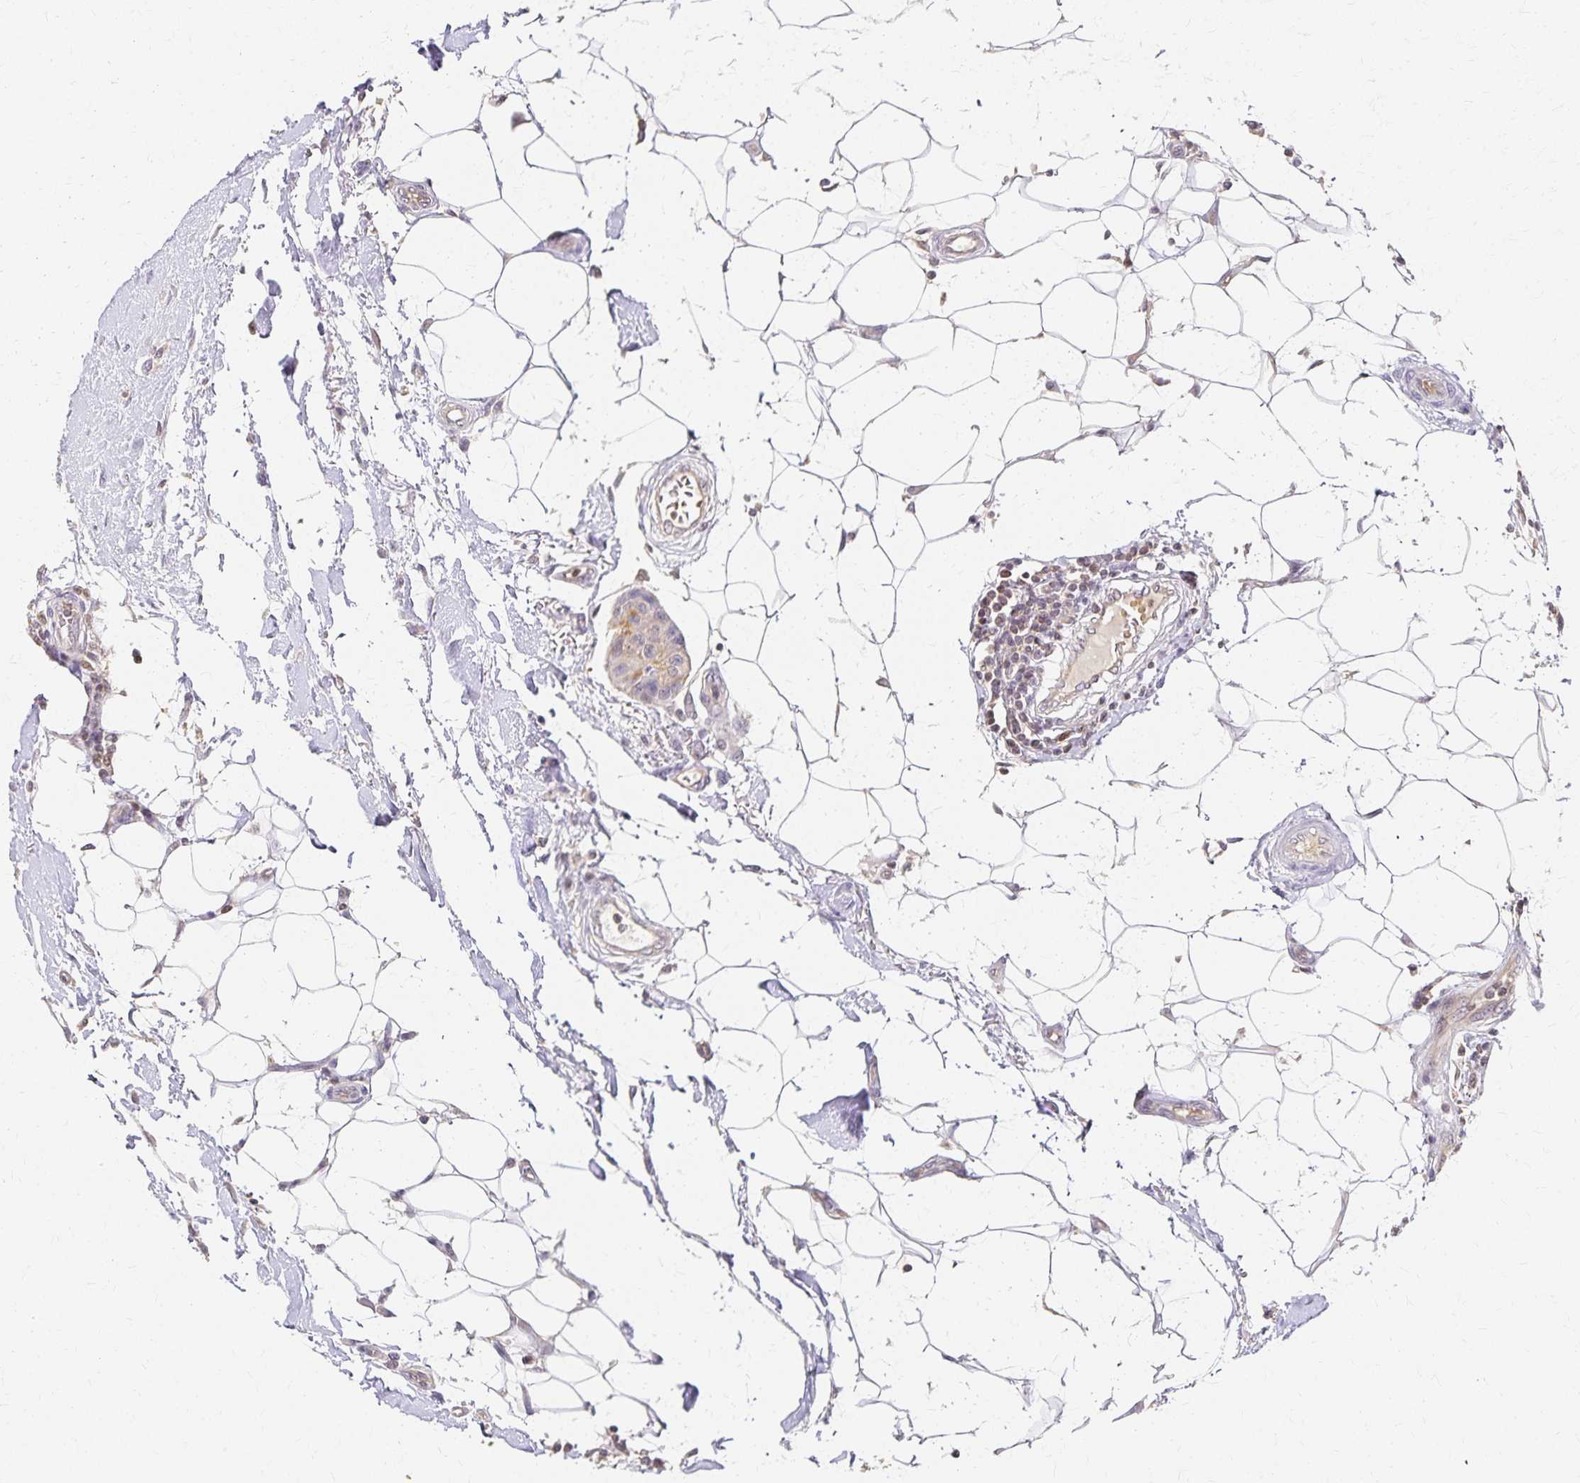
{"staining": {"intensity": "weak", "quantity": "<25%", "location": "cytoplasmic/membranous"}, "tissue": "breast cancer", "cell_type": "Tumor cells", "image_type": "cancer", "snomed": [{"axis": "morphology", "description": "Duct carcinoma"}, {"axis": "topography", "description": "Breast"}, {"axis": "topography", "description": "Lymph node"}], "caption": "DAB immunohistochemical staining of breast cancer (infiltrating ductal carcinoma) displays no significant staining in tumor cells.", "gene": "AZGP1", "patient": {"sex": "female", "age": 80}}